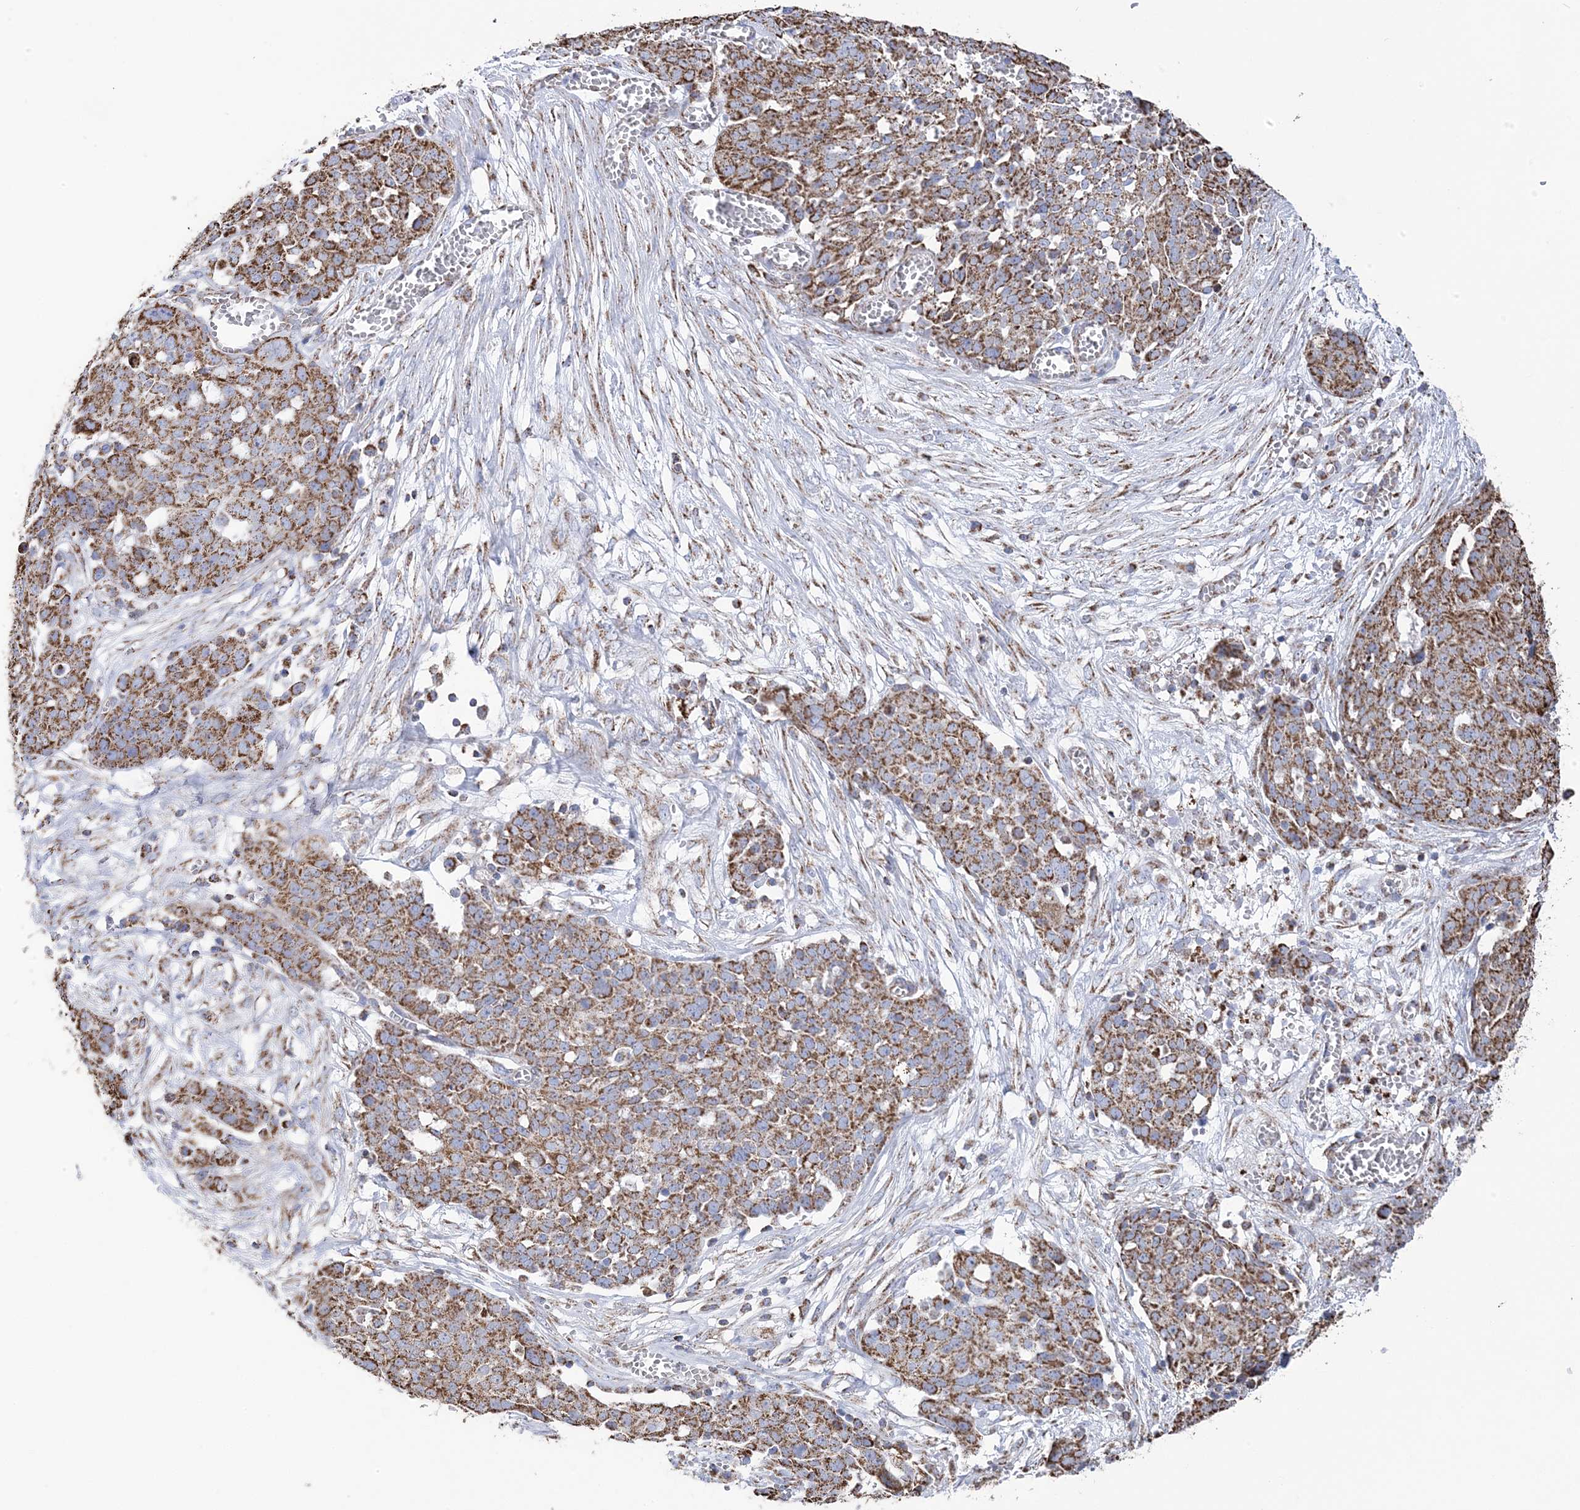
{"staining": {"intensity": "moderate", "quantity": ">75%", "location": "cytoplasmic/membranous"}, "tissue": "ovarian cancer", "cell_type": "Tumor cells", "image_type": "cancer", "snomed": [{"axis": "morphology", "description": "Cystadenocarcinoma, serous, NOS"}, {"axis": "topography", "description": "Soft tissue"}, {"axis": "topography", "description": "Ovary"}], "caption": "Tumor cells exhibit moderate cytoplasmic/membranous positivity in approximately >75% of cells in ovarian cancer.", "gene": "GTPBP8", "patient": {"sex": "female", "age": 57}}